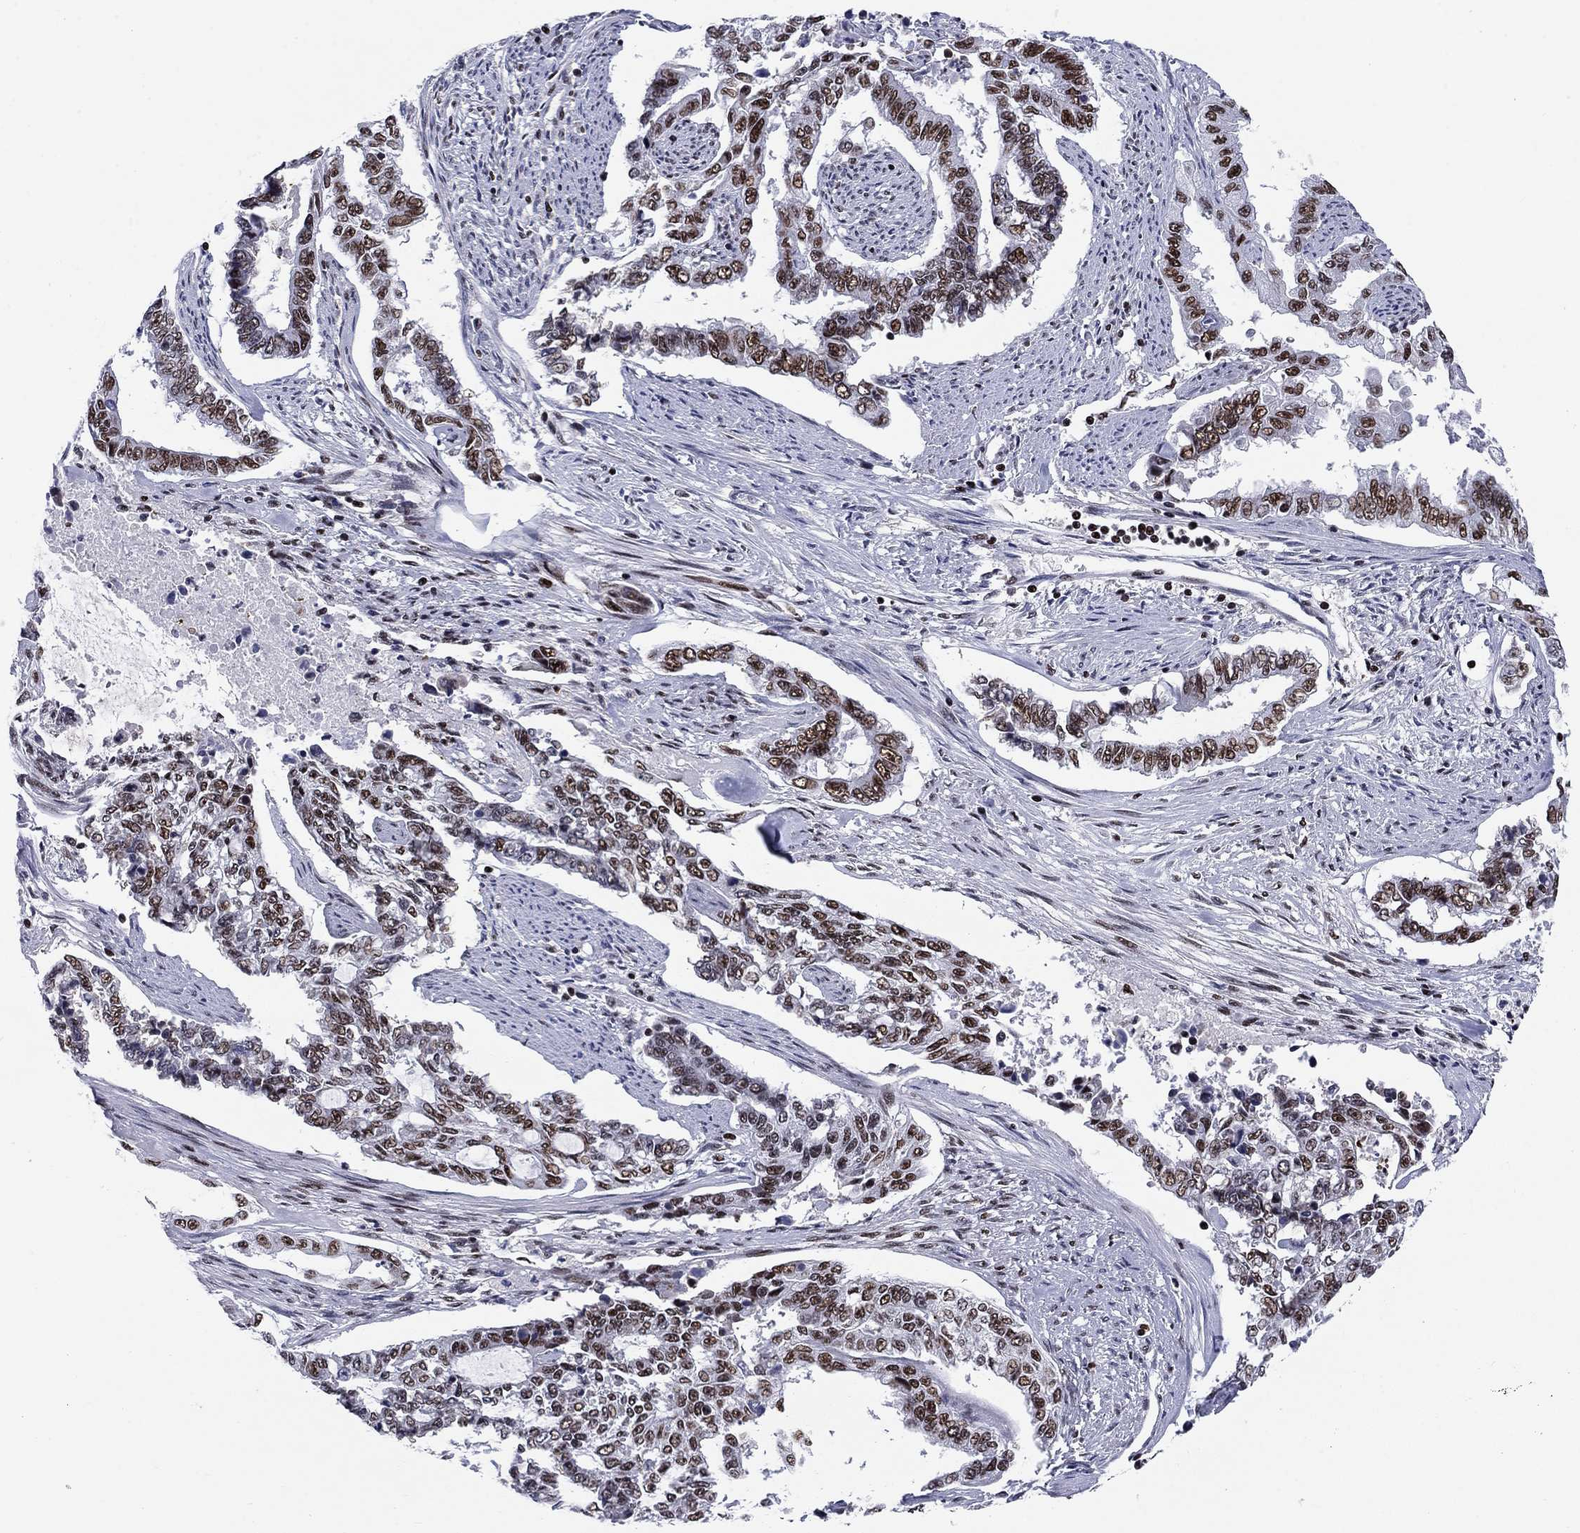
{"staining": {"intensity": "strong", "quantity": ">75%", "location": "nuclear"}, "tissue": "endometrial cancer", "cell_type": "Tumor cells", "image_type": "cancer", "snomed": [{"axis": "morphology", "description": "Adenocarcinoma, NOS"}, {"axis": "topography", "description": "Uterus"}], "caption": "Human adenocarcinoma (endometrial) stained for a protein (brown) exhibits strong nuclear positive positivity in approximately >75% of tumor cells.", "gene": "RPRD1B", "patient": {"sex": "female", "age": 59}}